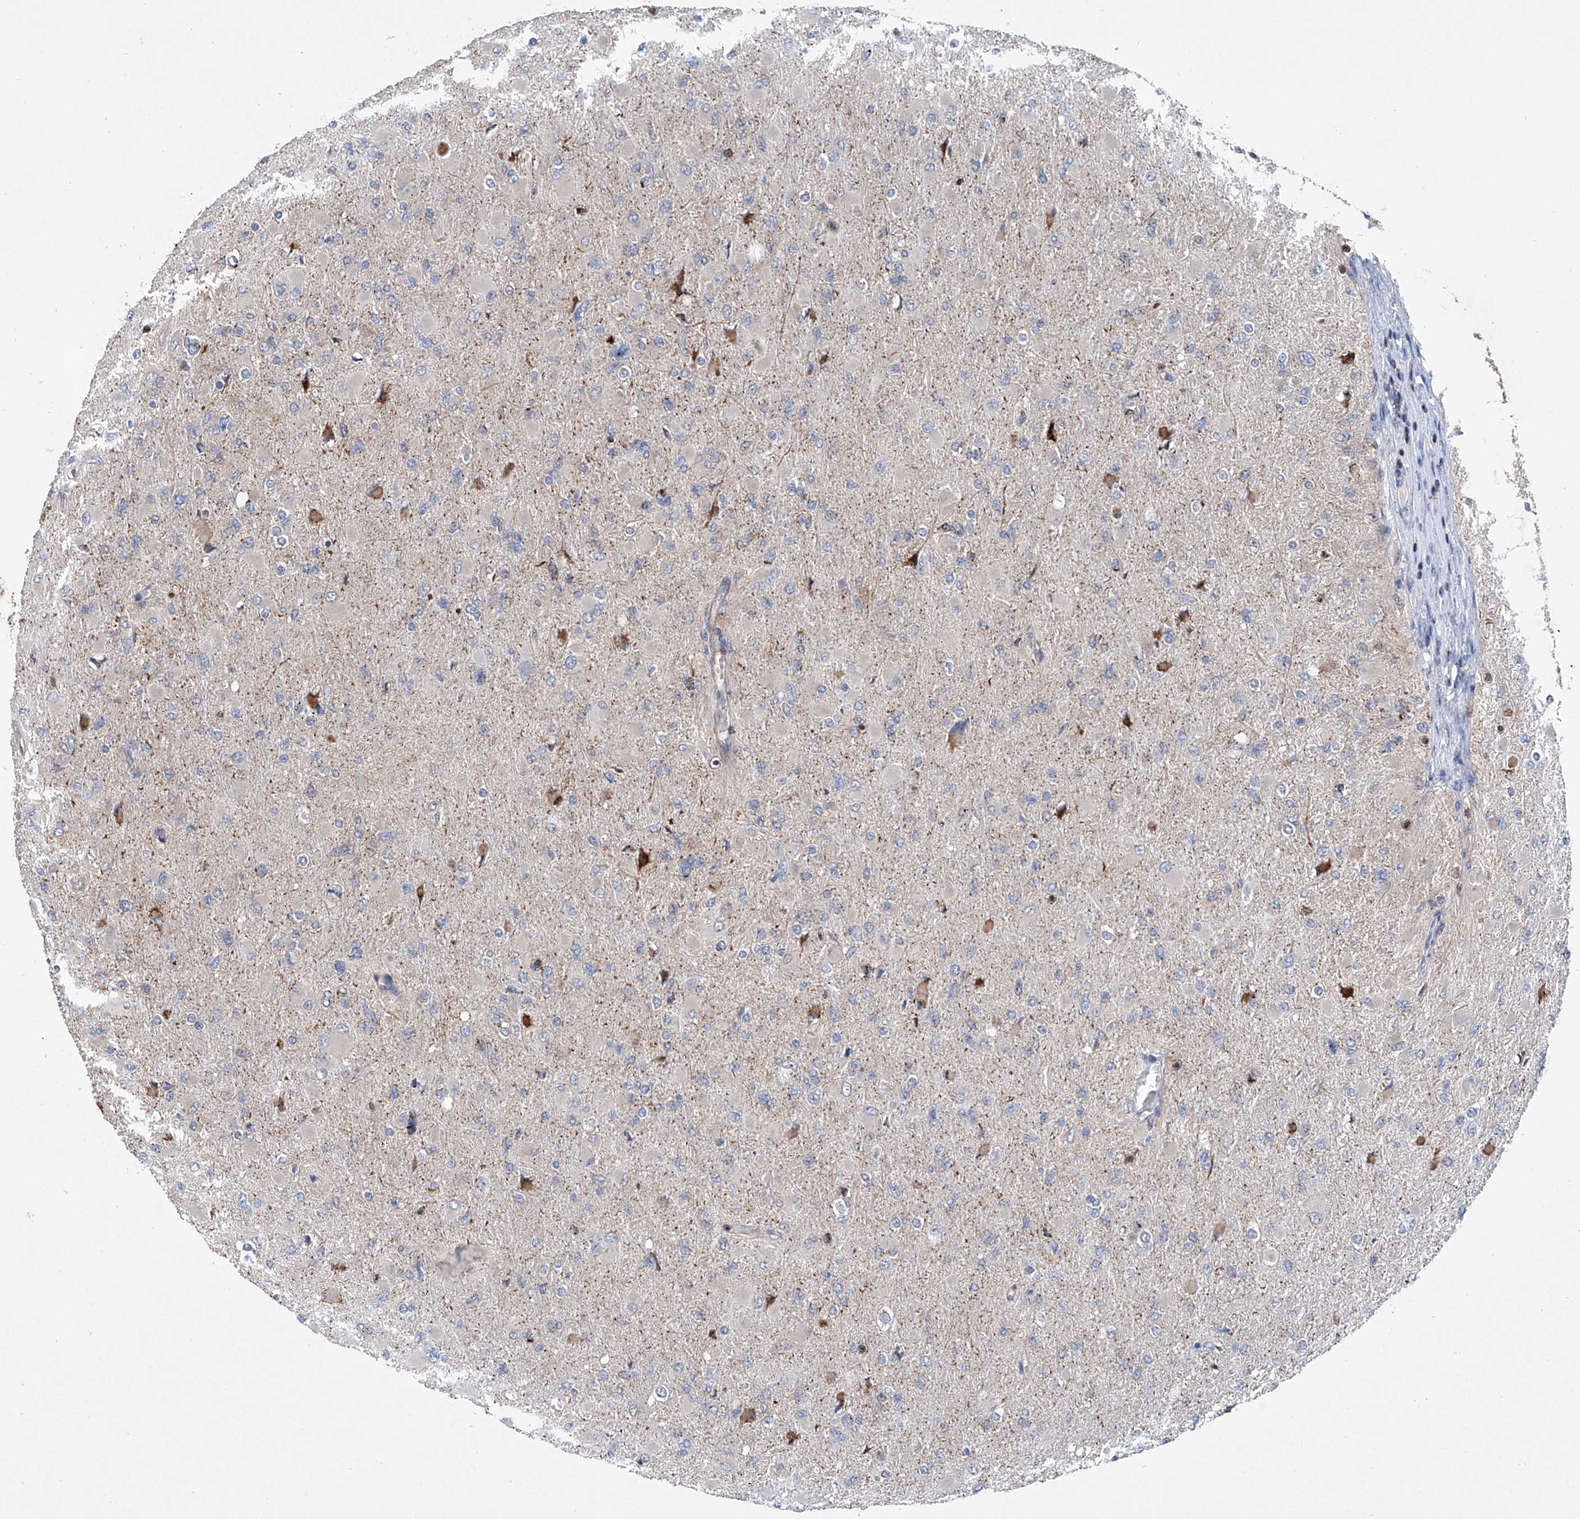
{"staining": {"intensity": "negative", "quantity": "none", "location": "none"}, "tissue": "glioma", "cell_type": "Tumor cells", "image_type": "cancer", "snomed": [{"axis": "morphology", "description": "Glioma, malignant, High grade"}, {"axis": "topography", "description": "Cerebral cortex"}], "caption": "Tumor cells show no significant expression in glioma.", "gene": "NT5C3A", "patient": {"sex": "female", "age": 36}}